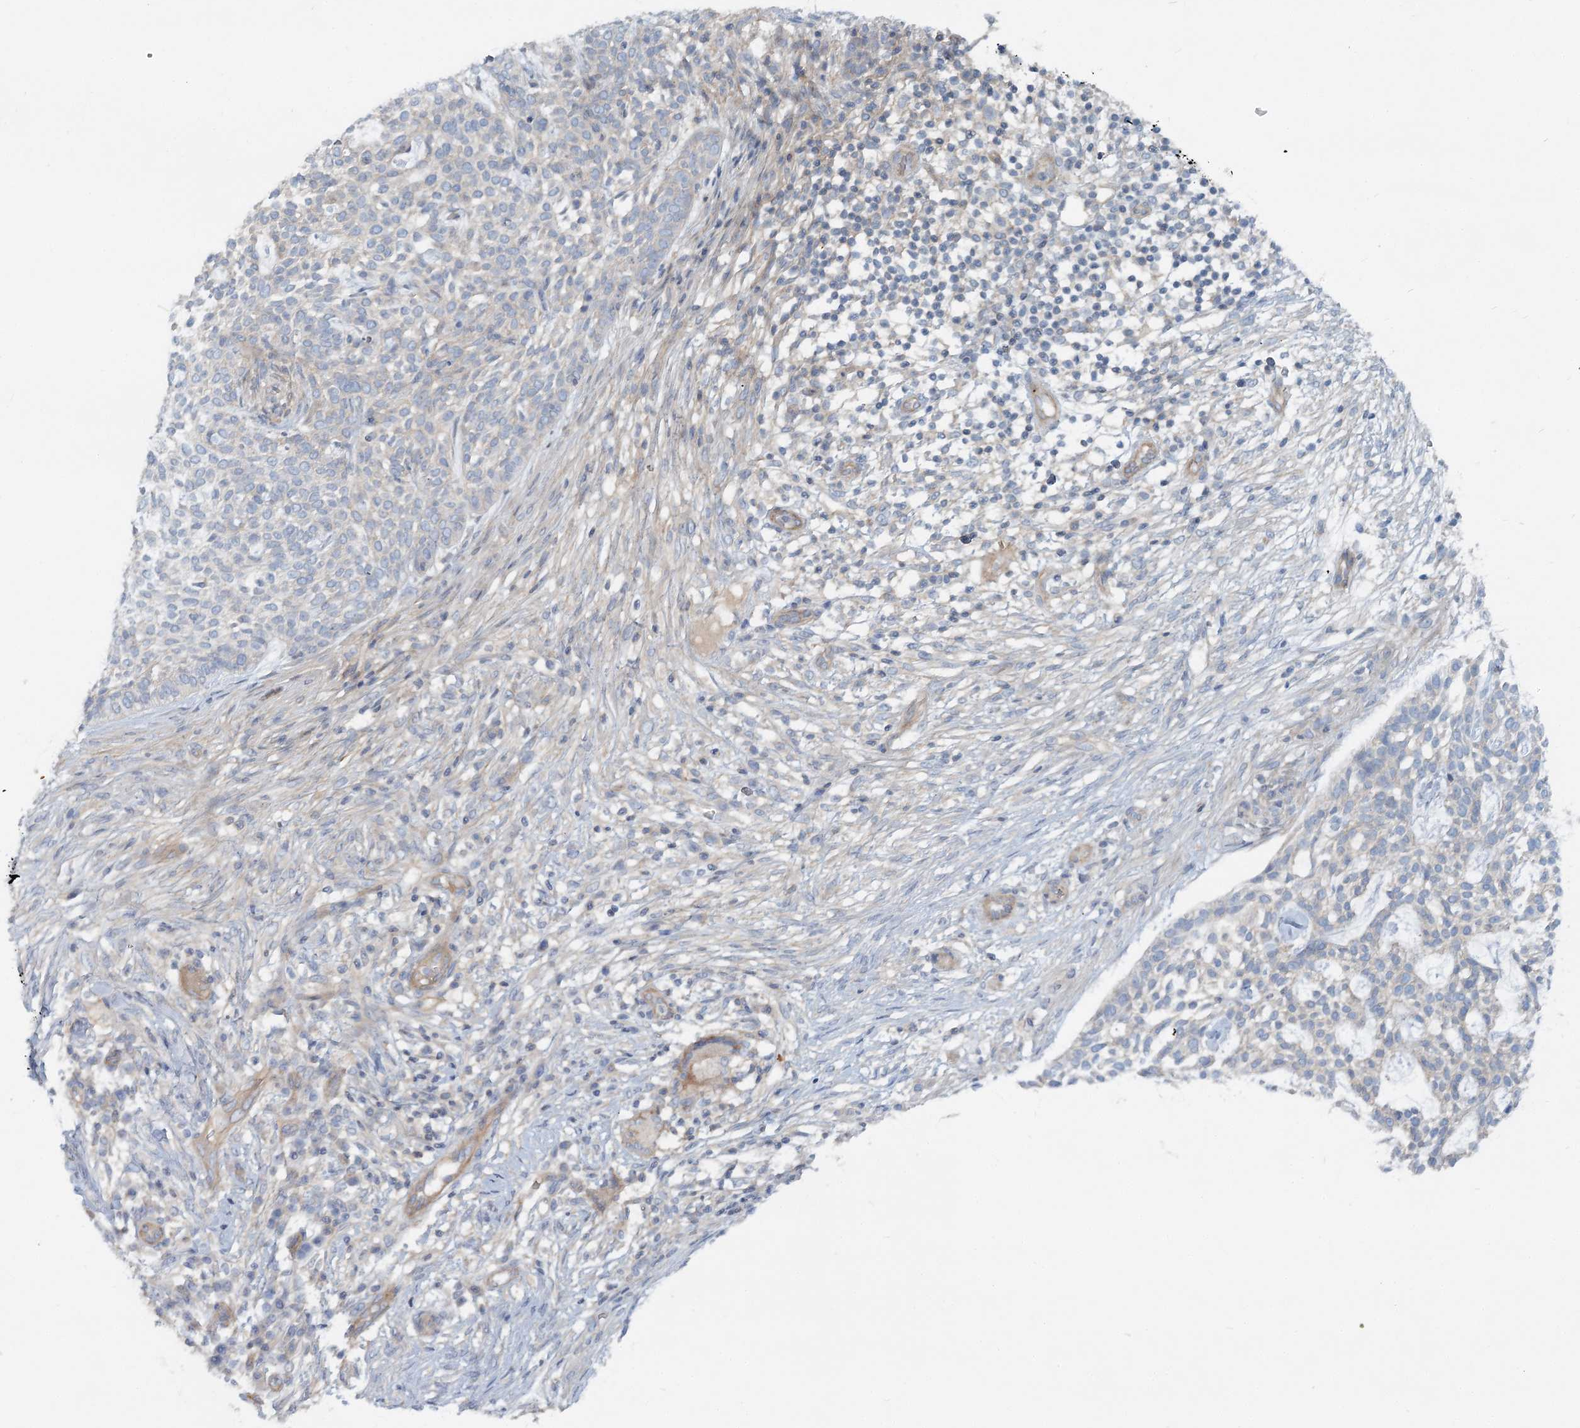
{"staining": {"intensity": "negative", "quantity": "none", "location": "none"}, "tissue": "skin cancer", "cell_type": "Tumor cells", "image_type": "cancer", "snomed": [{"axis": "morphology", "description": "Basal cell carcinoma"}, {"axis": "topography", "description": "Skin"}], "caption": "High power microscopy micrograph of an immunohistochemistry photomicrograph of skin cancer, revealing no significant staining in tumor cells.", "gene": "DNMBP", "patient": {"sex": "female", "age": 64}}